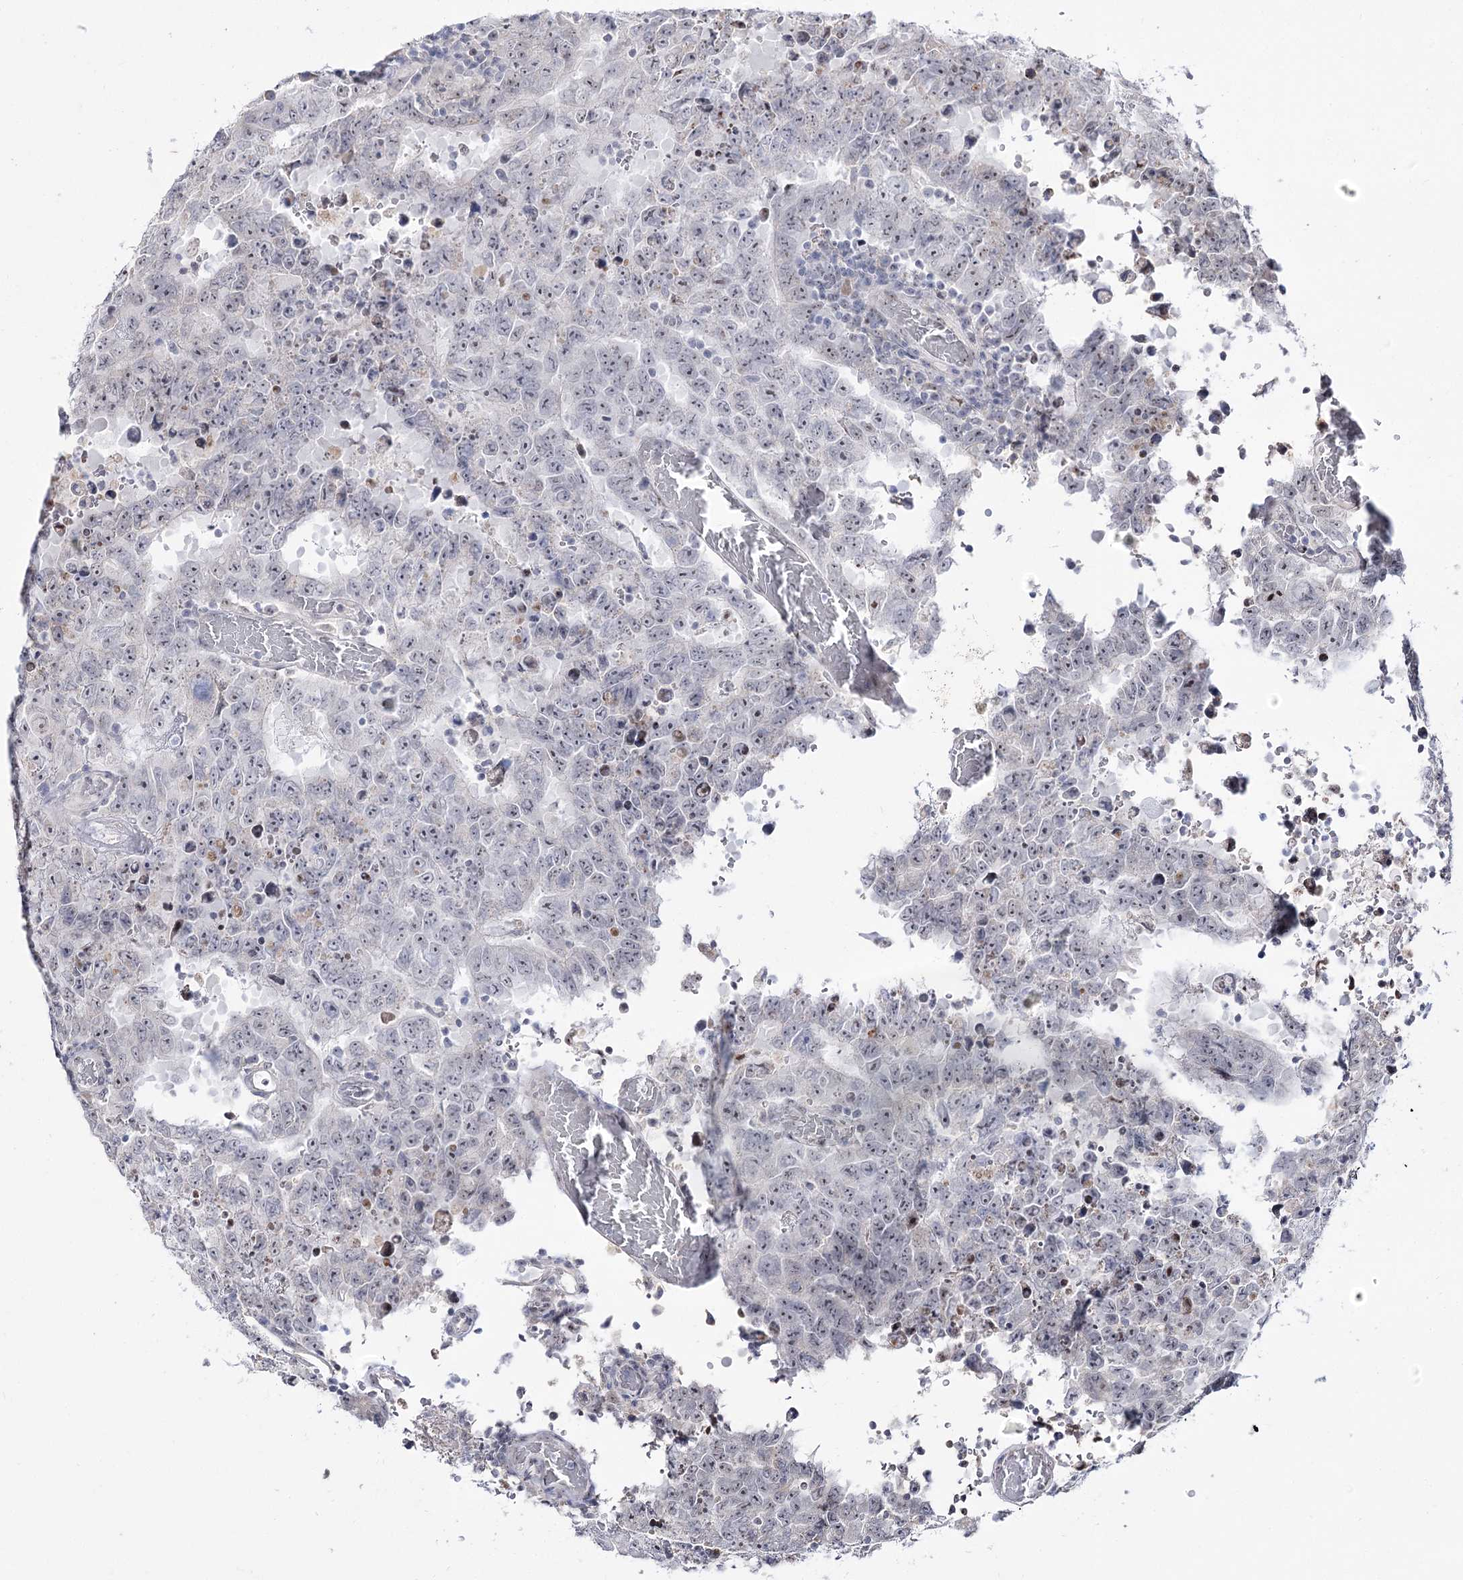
{"staining": {"intensity": "negative", "quantity": "none", "location": "none"}, "tissue": "testis cancer", "cell_type": "Tumor cells", "image_type": "cancer", "snomed": [{"axis": "morphology", "description": "Carcinoma, Embryonal, NOS"}, {"axis": "topography", "description": "Testis"}], "caption": "IHC photomicrograph of neoplastic tissue: human testis cancer (embryonal carcinoma) stained with DAB demonstrates no significant protein positivity in tumor cells.", "gene": "DDX50", "patient": {"sex": "male", "age": 26}}